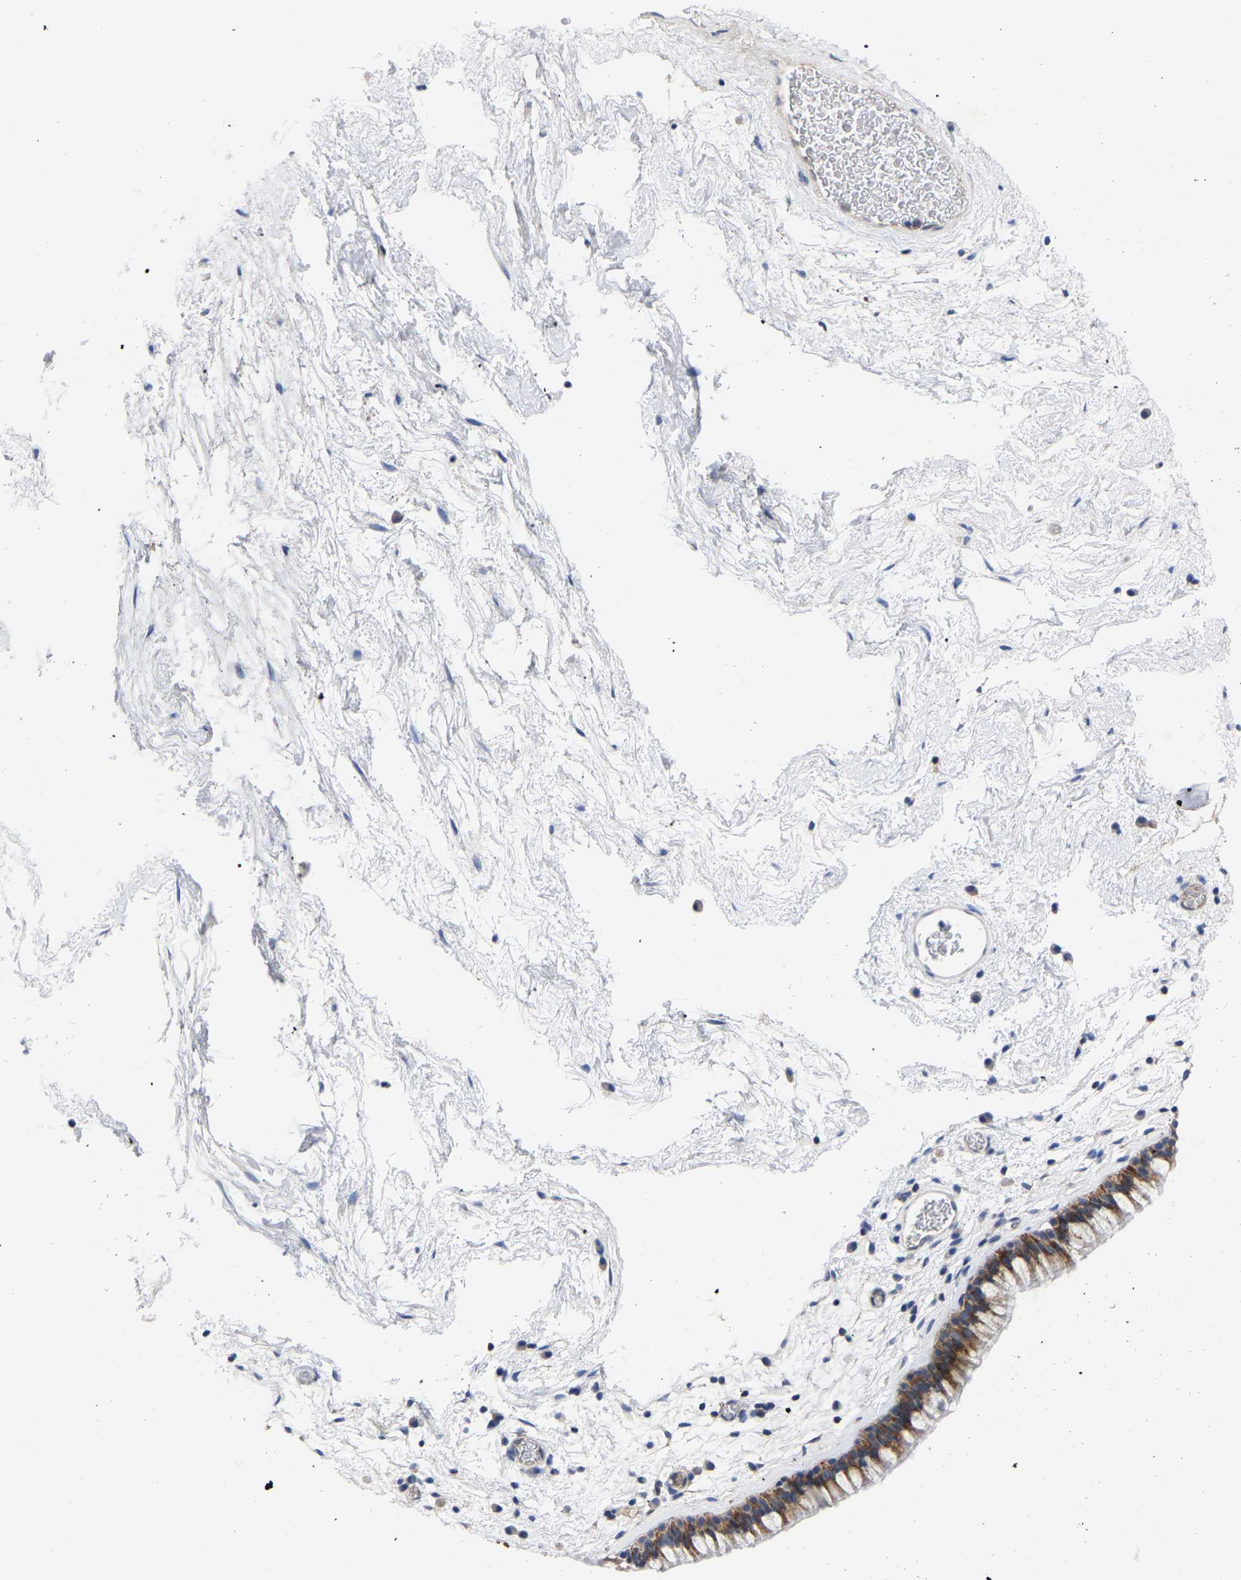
{"staining": {"intensity": "moderate", "quantity": ">75%", "location": "cytoplasmic/membranous"}, "tissue": "nasopharynx", "cell_type": "Respiratory epithelial cells", "image_type": "normal", "snomed": [{"axis": "morphology", "description": "Normal tissue, NOS"}, {"axis": "morphology", "description": "Inflammation, NOS"}, {"axis": "topography", "description": "Nasopharynx"}], "caption": "Immunohistochemistry photomicrograph of normal nasopharynx: nasopharynx stained using immunohistochemistry exhibits medium levels of moderate protein expression localized specifically in the cytoplasmic/membranous of respiratory epithelial cells, appearing as a cytoplasmic/membranous brown color.", "gene": "TCP1", "patient": {"sex": "male", "age": 48}}